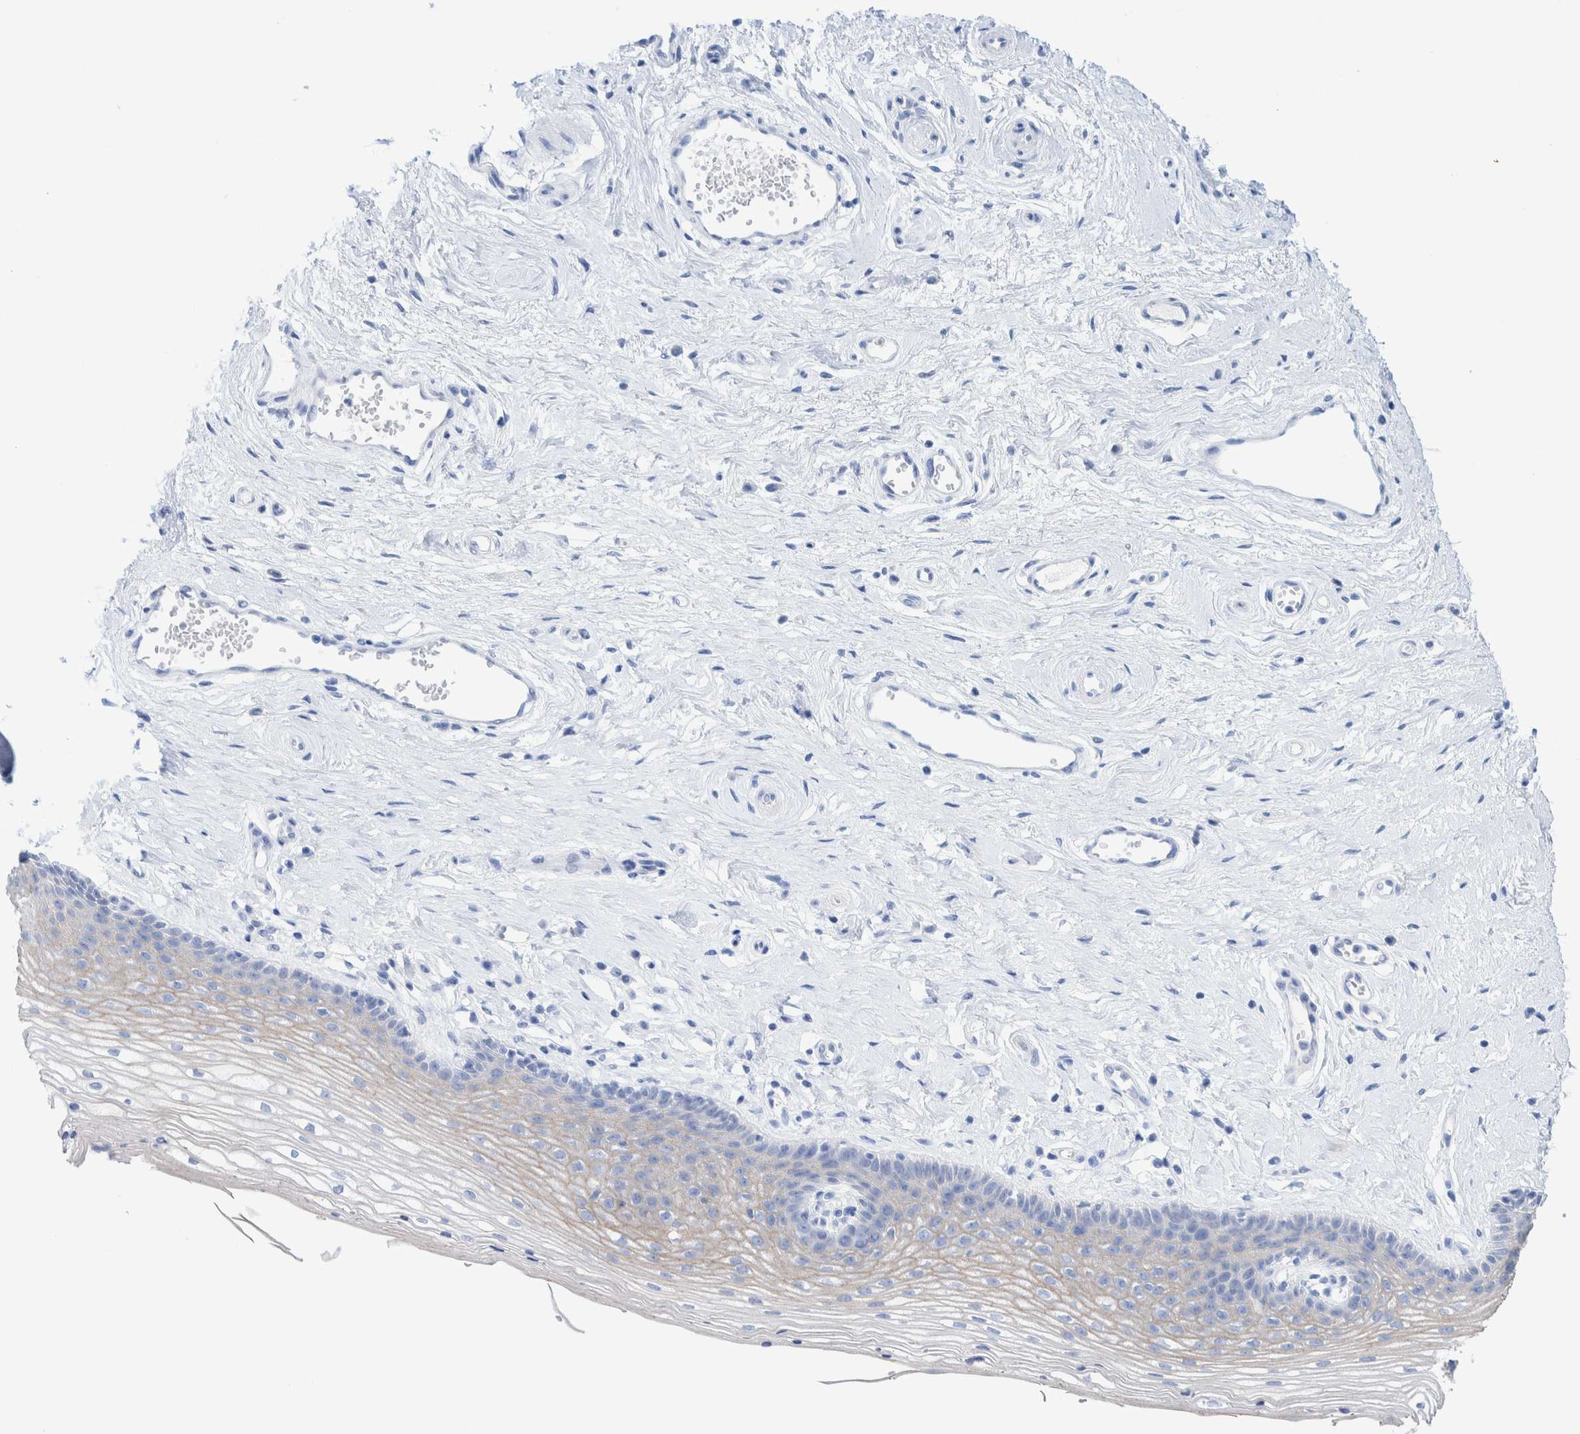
{"staining": {"intensity": "negative", "quantity": "none", "location": "none"}, "tissue": "vagina", "cell_type": "Squamous epithelial cells", "image_type": "normal", "snomed": [{"axis": "morphology", "description": "Normal tissue, NOS"}, {"axis": "topography", "description": "Vagina"}], "caption": "A histopathology image of vagina stained for a protein shows no brown staining in squamous epithelial cells. The staining was performed using DAB (3,3'-diaminobenzidine) to visualize the protein expression in brown, while the nuclei were stained in blue with hematoxylin (Magnification: 20x).", "gene": "PERP", "patient": {"sex": "female", "age": 46}}